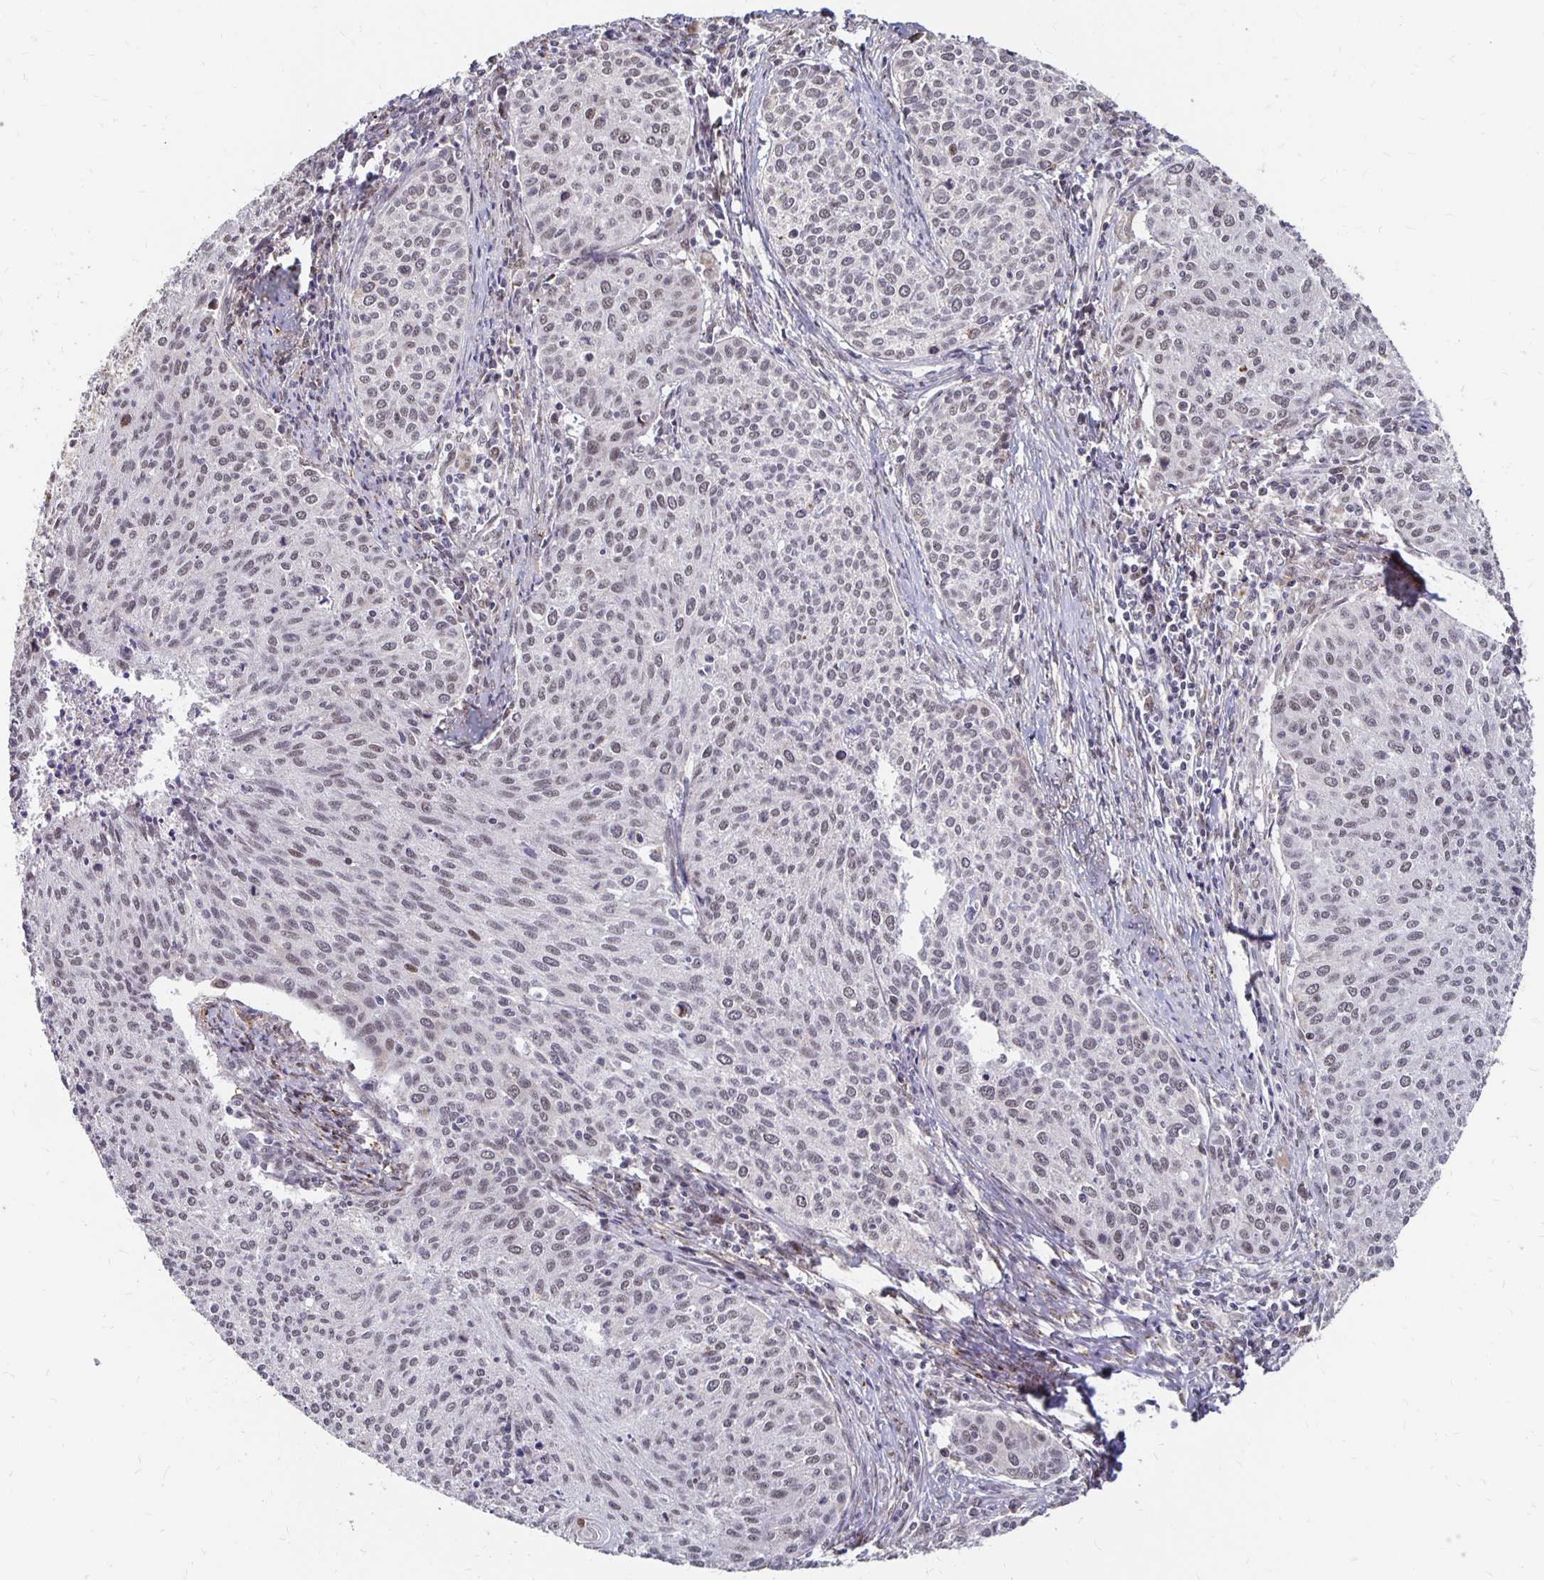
{"staining": {"intensity": "weak", "quantity": "<25%", "location": "nuclear"}, "tissue": "cervical cancer", "cell_type": "Tumor cells", "image_type": "cancer", "snomed": [{"axis": "morphology", "description": "Squamous cell carcinoma, NOS"}, {"axis": "topography", "description": "Cervix"}], "caption": "Immunohistochemistry (IHC) micrograph of cervical squamous cell carcinoma stained for a protein (brown), which shows no positivity in tumor cells.", "gene": "CLASRP", "patient": {"sex": "female", "age": 38}}